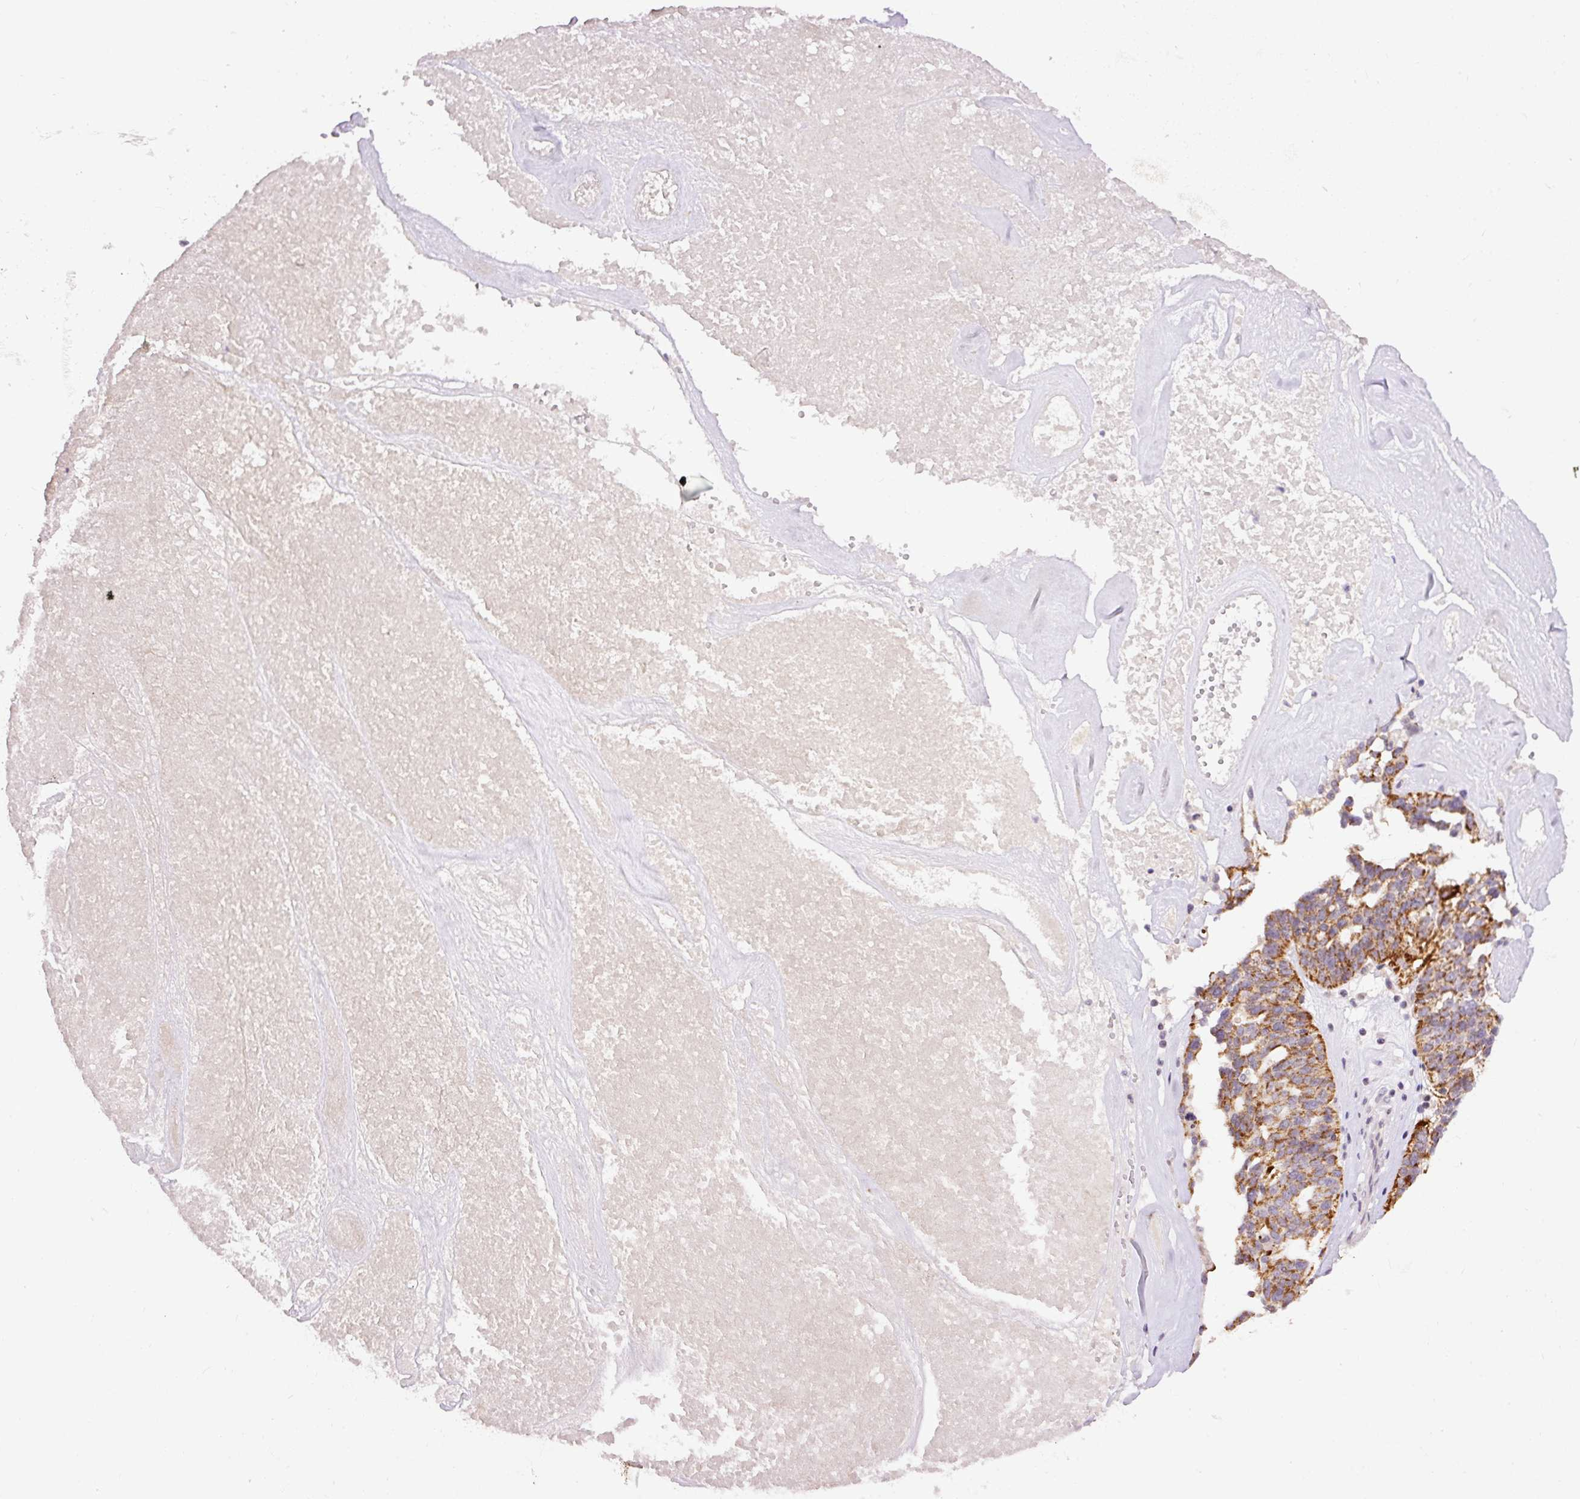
{"staining": {"intensity": "strong", "quantity": ">75%", "location": "cytoplasmic/membranous"}, "tissue": "ovarian cancer", "cell_type": "Tumor cells", "image_type": "cancer", "snomed": [{"axis": "morphology", "description": "Cystadenocarcinoma, serous, NOS"}, {"axis": "topography", "description": "Ovary"}], "caption": "Brown immunohistochemical staining in human ovarian cancer (serous cystadenocarcinoma) shows strong cytoplasmic/membranous positivity in about >75% of tumor cells. (DAB IHC with brightfield microscopy, high magnification).", "gene": "ABHD11", "patient": {"sex": "female", "age": 59}}